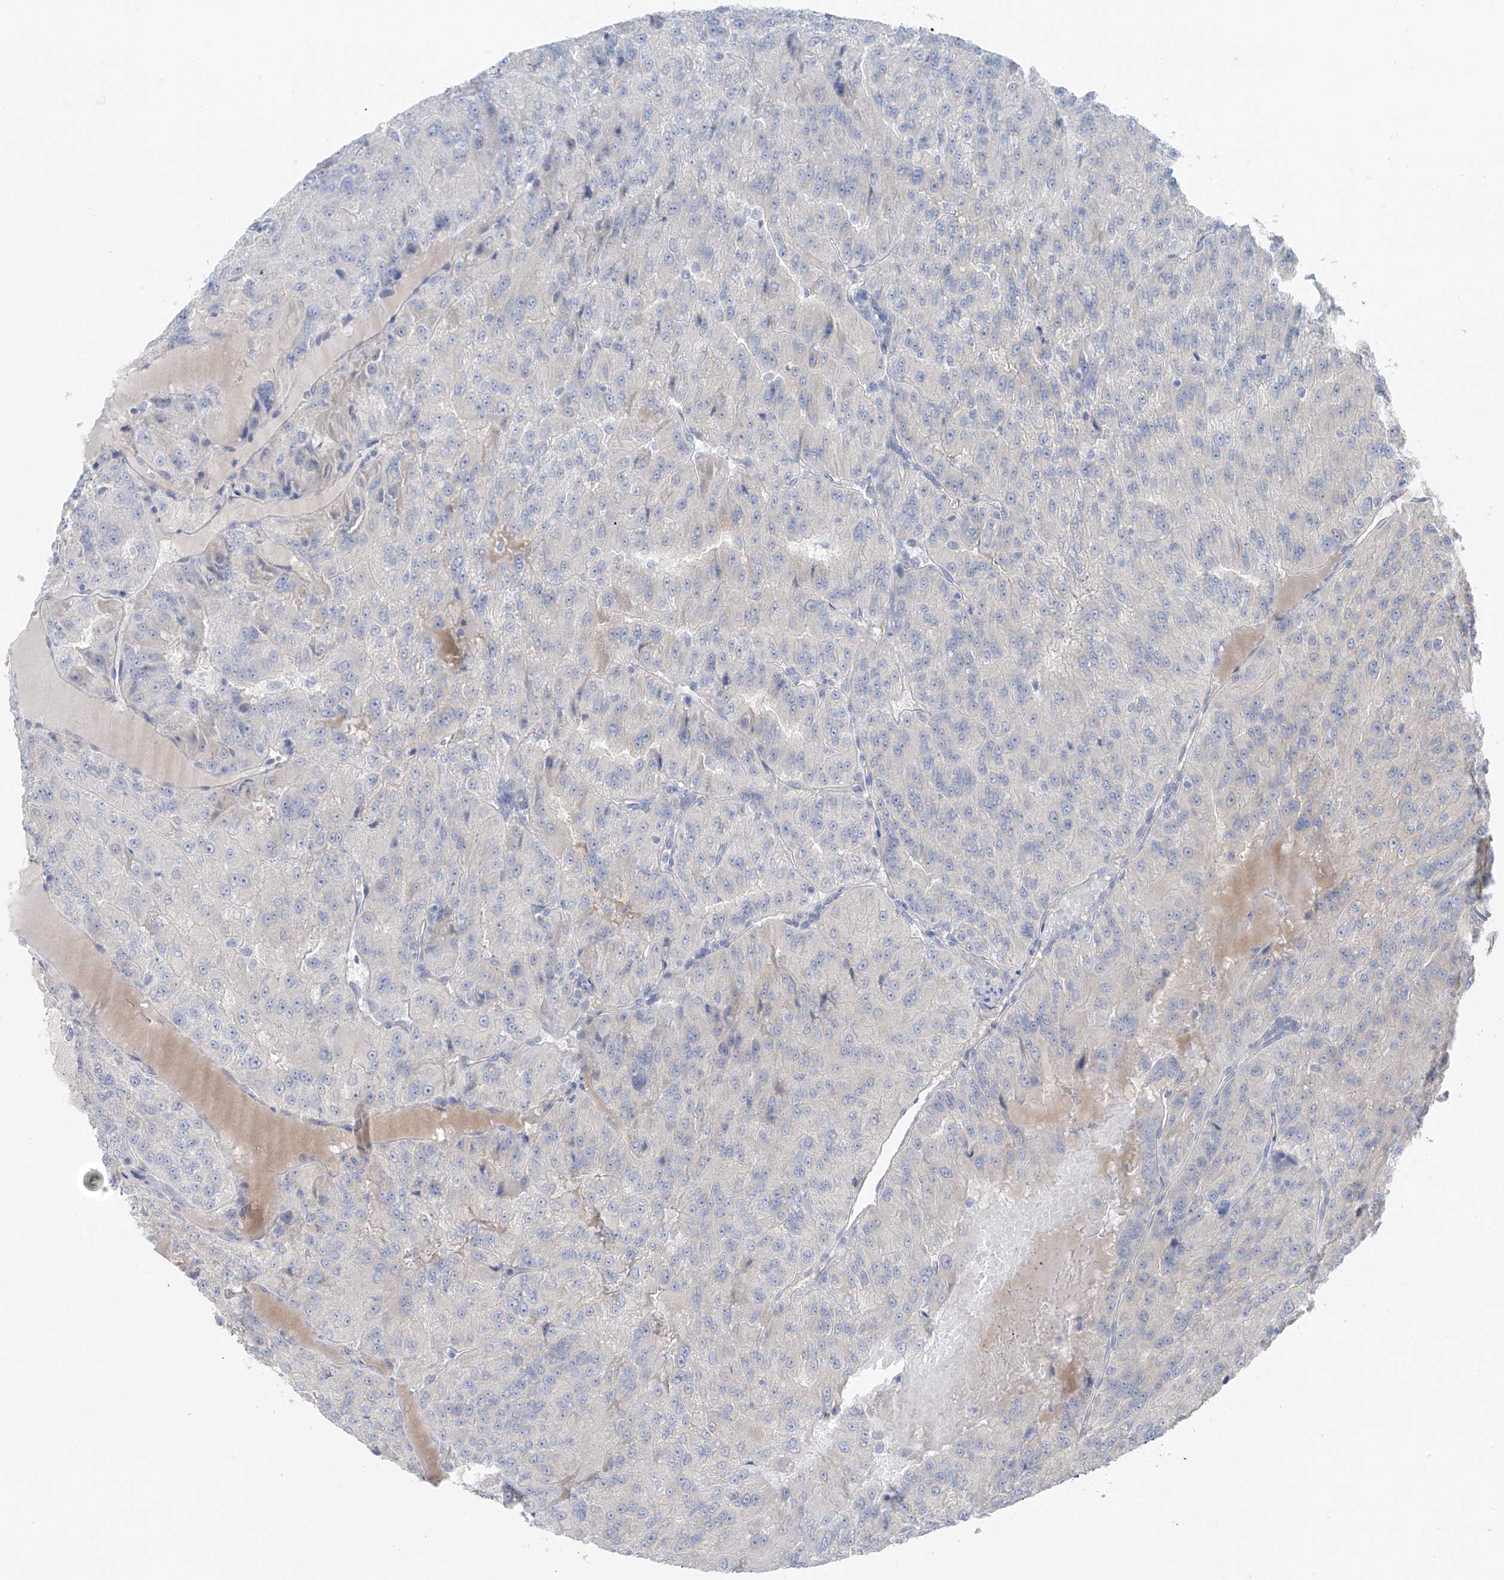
{"staining": {"intensity": "negative", "quantity": "none", "location": "none"}, "tissue": "renal cancer", "cell_type": "Tumor cells", "image_type": "cancer", "snomed": [{"axis": "morphology", "description": "Adenocarcinoma, NOS"}, {"axis": "topography", "description": "Kidney"}], "caption": "DAB (3,3'-diaminobenzidine) immunohistochemical staining of human renal cancer (adenocarcinoma) displays no significant positivity in tumor cells. The staining is performed using DAB (3,3'-diaminobenzidine) brown chromogen with nuclei counter-stained in using hematoxylin.", "gene": "NALCN", "patient": {"sex": "female", "age": 63}}